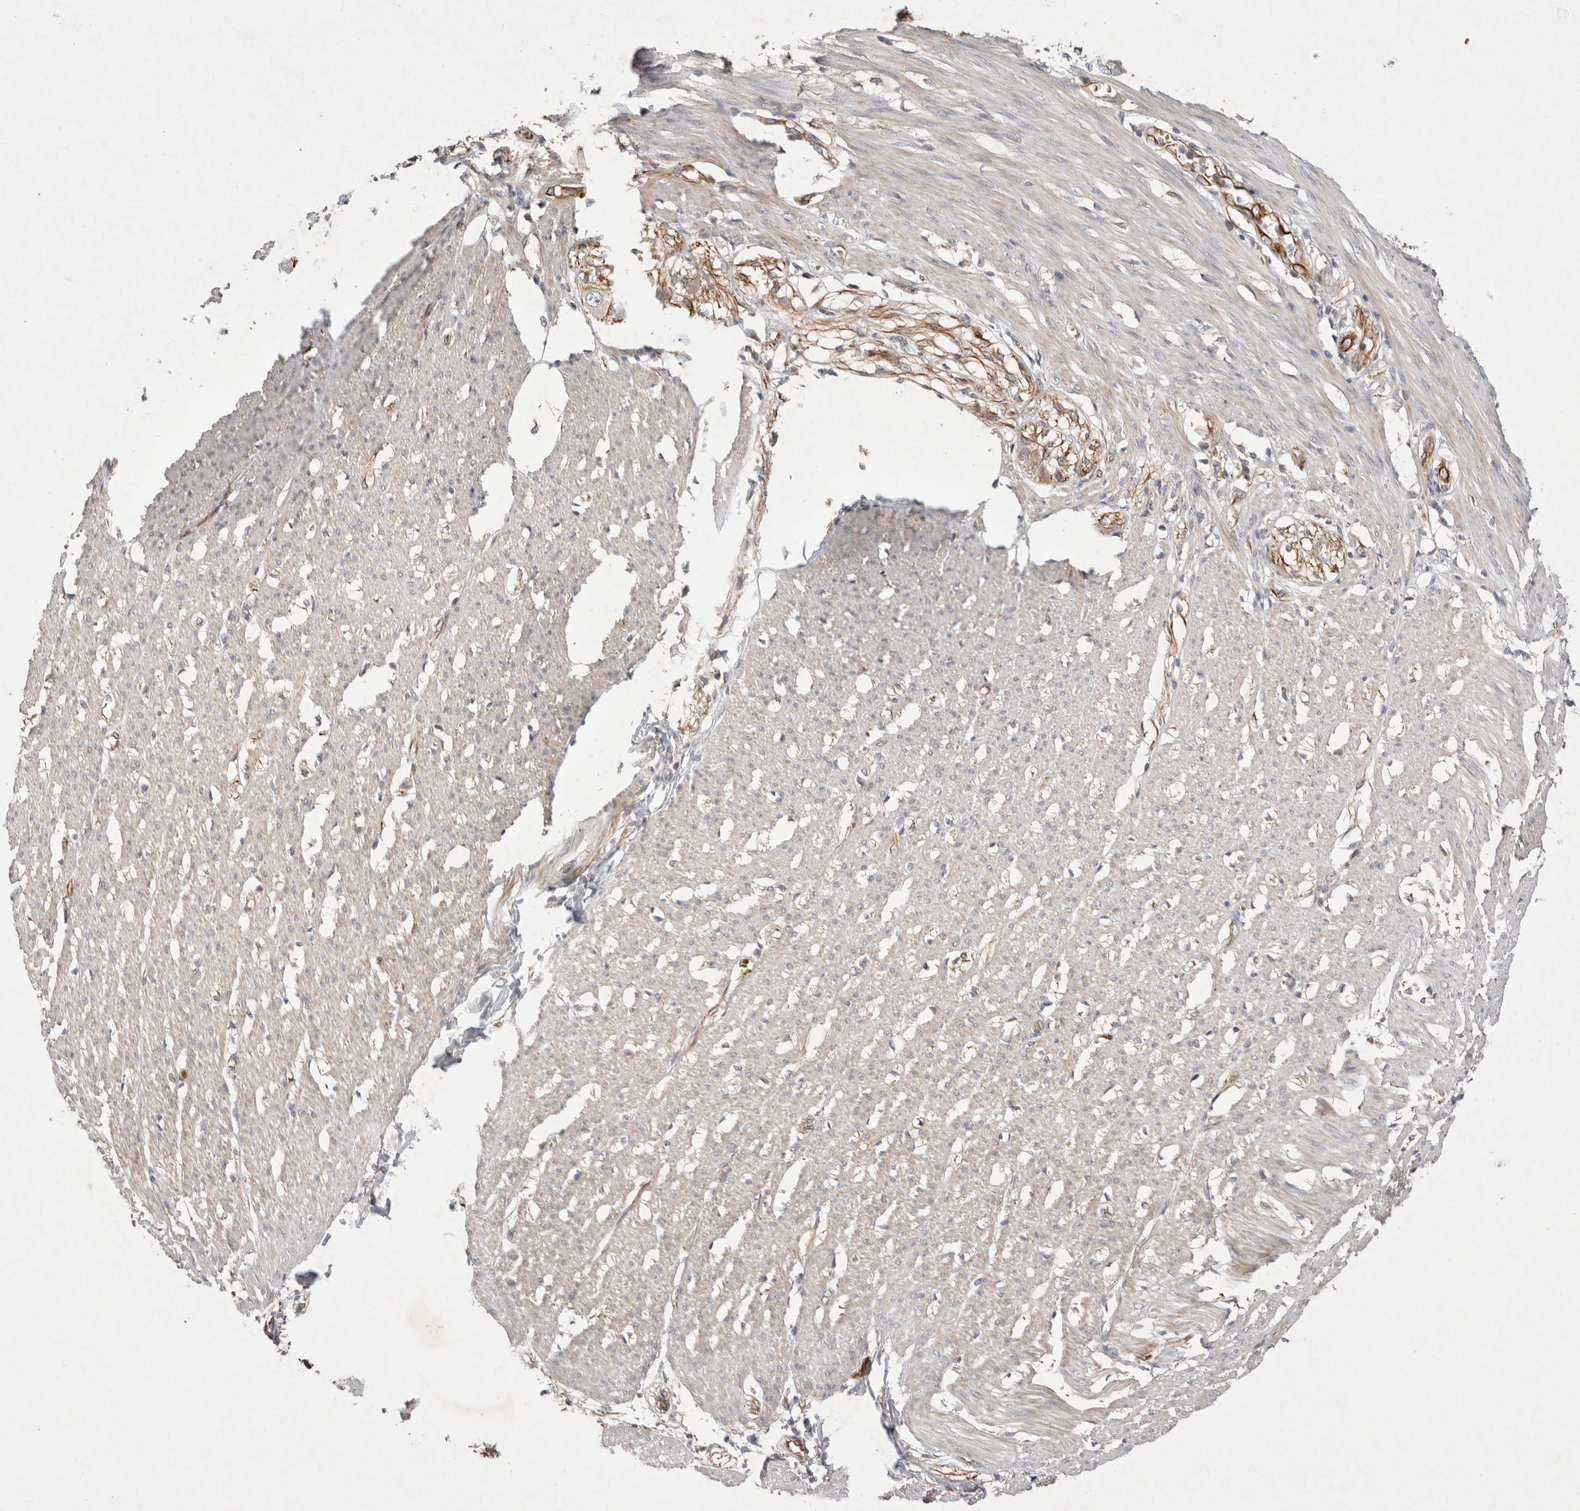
{"staining": {"intensity": "moderate", "quantity": "25%-75%", "location": "cytoplasmic/membranous"}, "tissue": "smooth muscle", "cell_type": "Smooth muscle cells", "image_type": "normal", "snomed": [{"axis": "morphology", "description": "Normal tissue, NOS"}, {"axis": "morphology", "description": "Adenocarcinoma, NOS"}, {"axis": "topography", "description": "Colon"}, {"axis": "topography", "description": "Peripheral nerve tissue"}], "caption": "Protein analysis of unremarkable smooth muscle reveals moderate cytoplasmic/membranous staining in about 25%-75% of smooth muscle cells.", "gene": "NMU", "patient": {"sex": "male", "age": 14}}